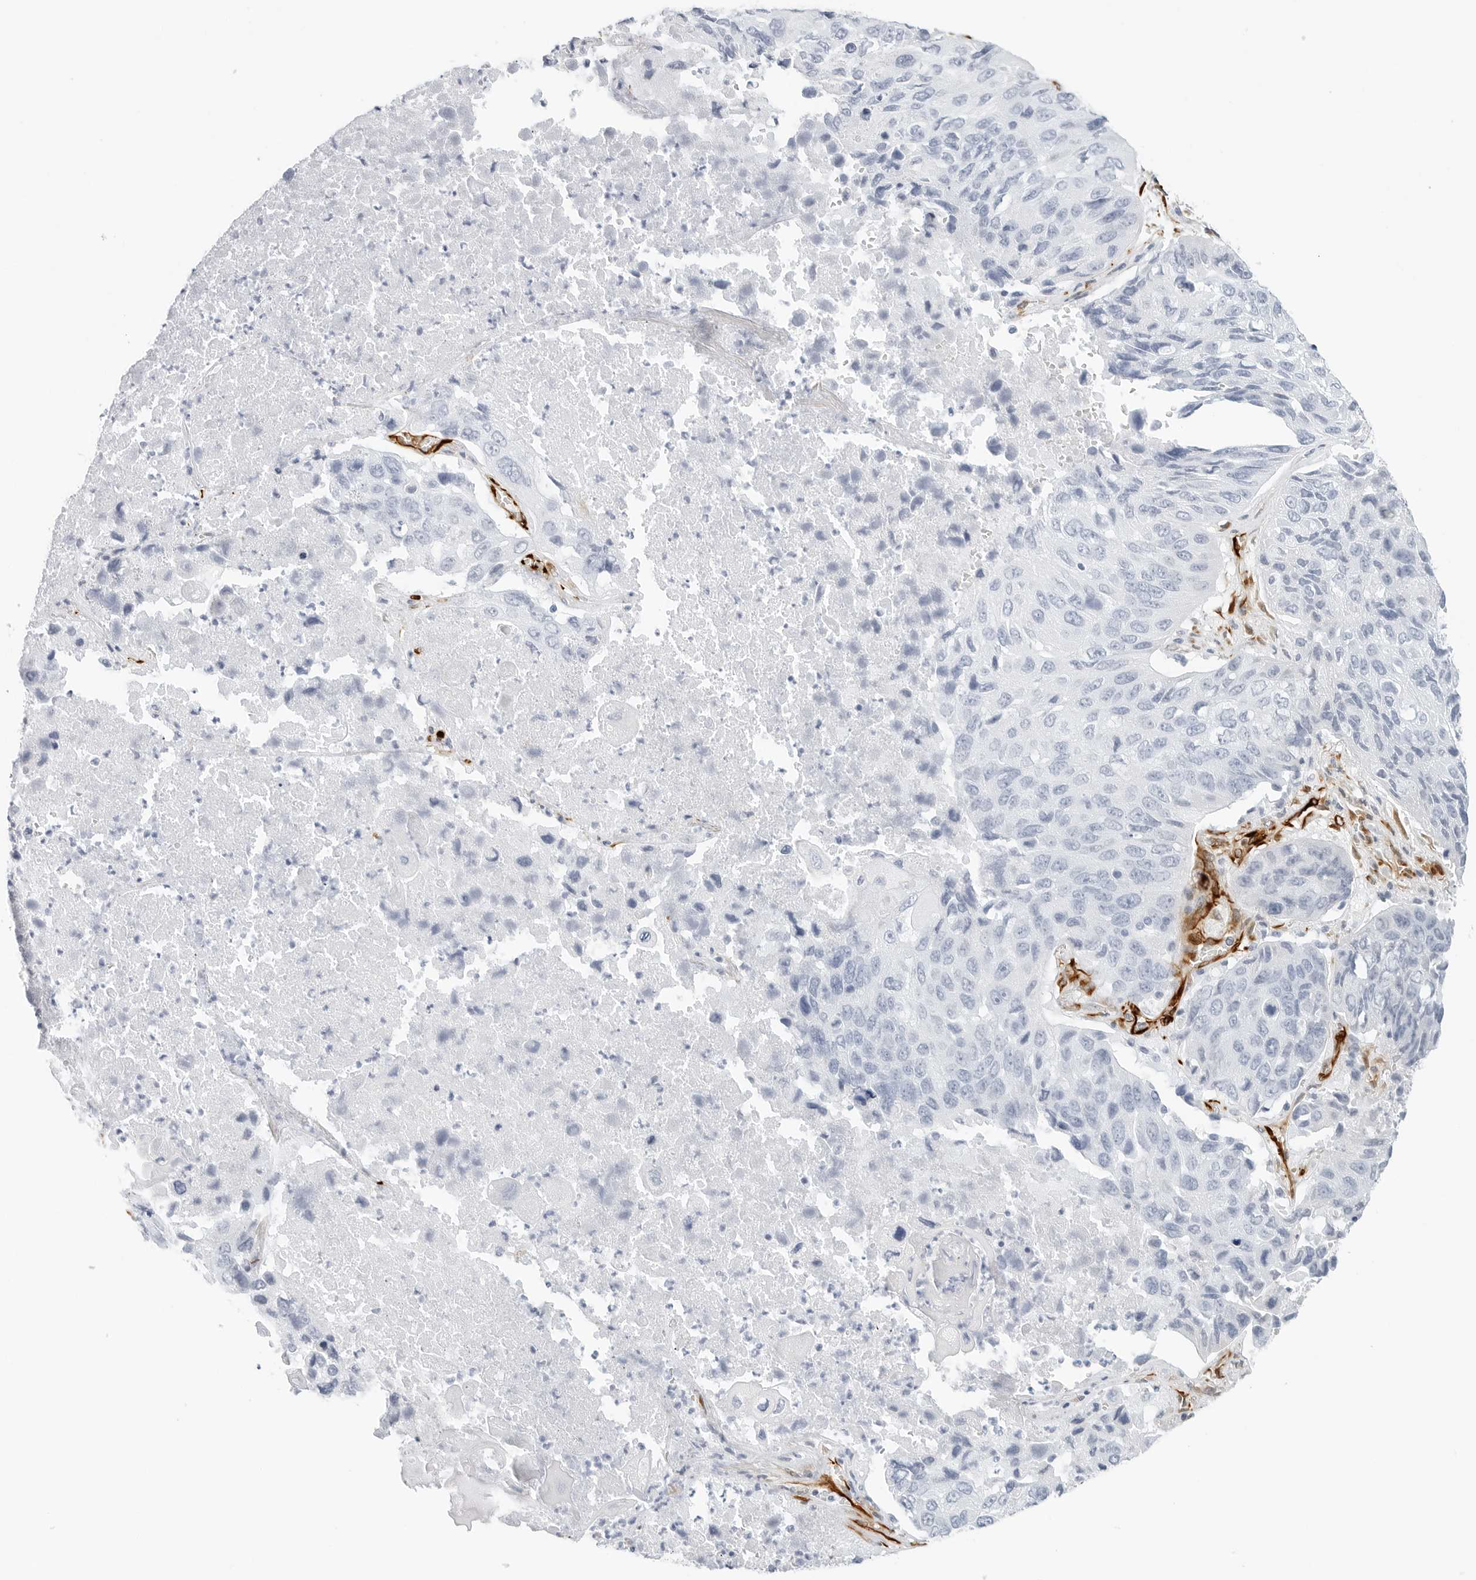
{"staining": {"intensity": "negative", "quantity": "none", "location": "none"}, "tissue": "lung cancer", "cell_type": "Tumor cells", "image_type": "cancer", "snomed": [{"axis": "morphology", "description": "Squamous cell carcinoma, NOS"}, {"axis": "topography", "description": "Lung"}], "caption": "DAB immunohistochemical staining of human lung cancer demonstrates no significant expression in tumor cells.", "gene": "NES", "patient": {"sex": "male", "age": 61}}